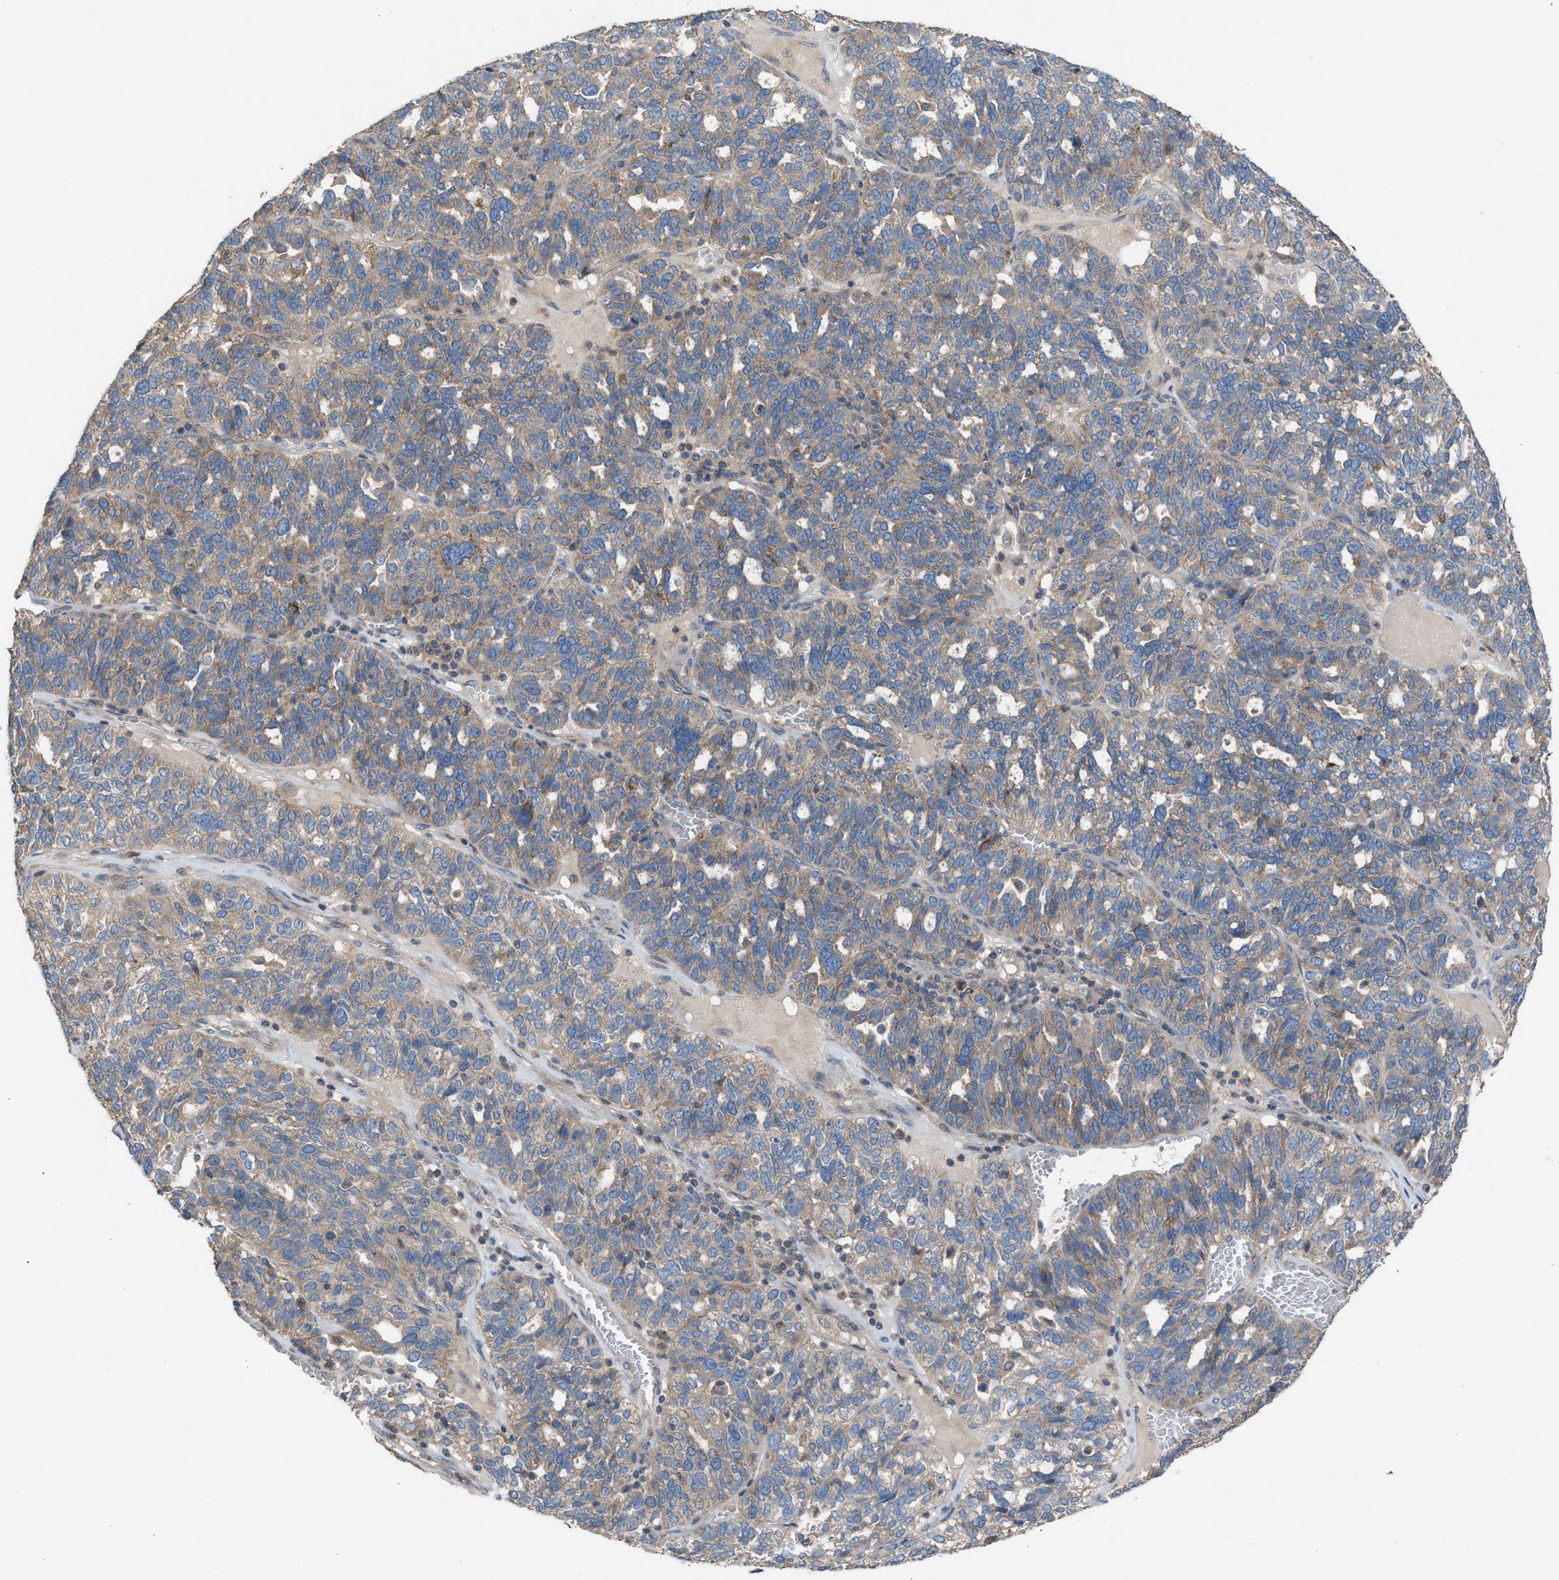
{"staining": {"intensity": "weak", "quantity": ">75%", "location": "cytoplasmic/membranous"}, "tissue": "ovarian cancer", "cell_type": "Tumor cells", "image_type": "cancer", "snomed": [{"axis": "morphology", "description": "Cystadenocarcinoma, serous, NOS"}, {"axis": "topography", "description": "Ovary"}], "caption": "Weak cytoplasmic/membranous expression for a protein is appreciated in approximately >75% of tumor cells of serous cystadenocarcinoma (ovarian) using immunohistochemistry.", "gene": "TPK1", "patient": {"sex": "female", "age": 59}}